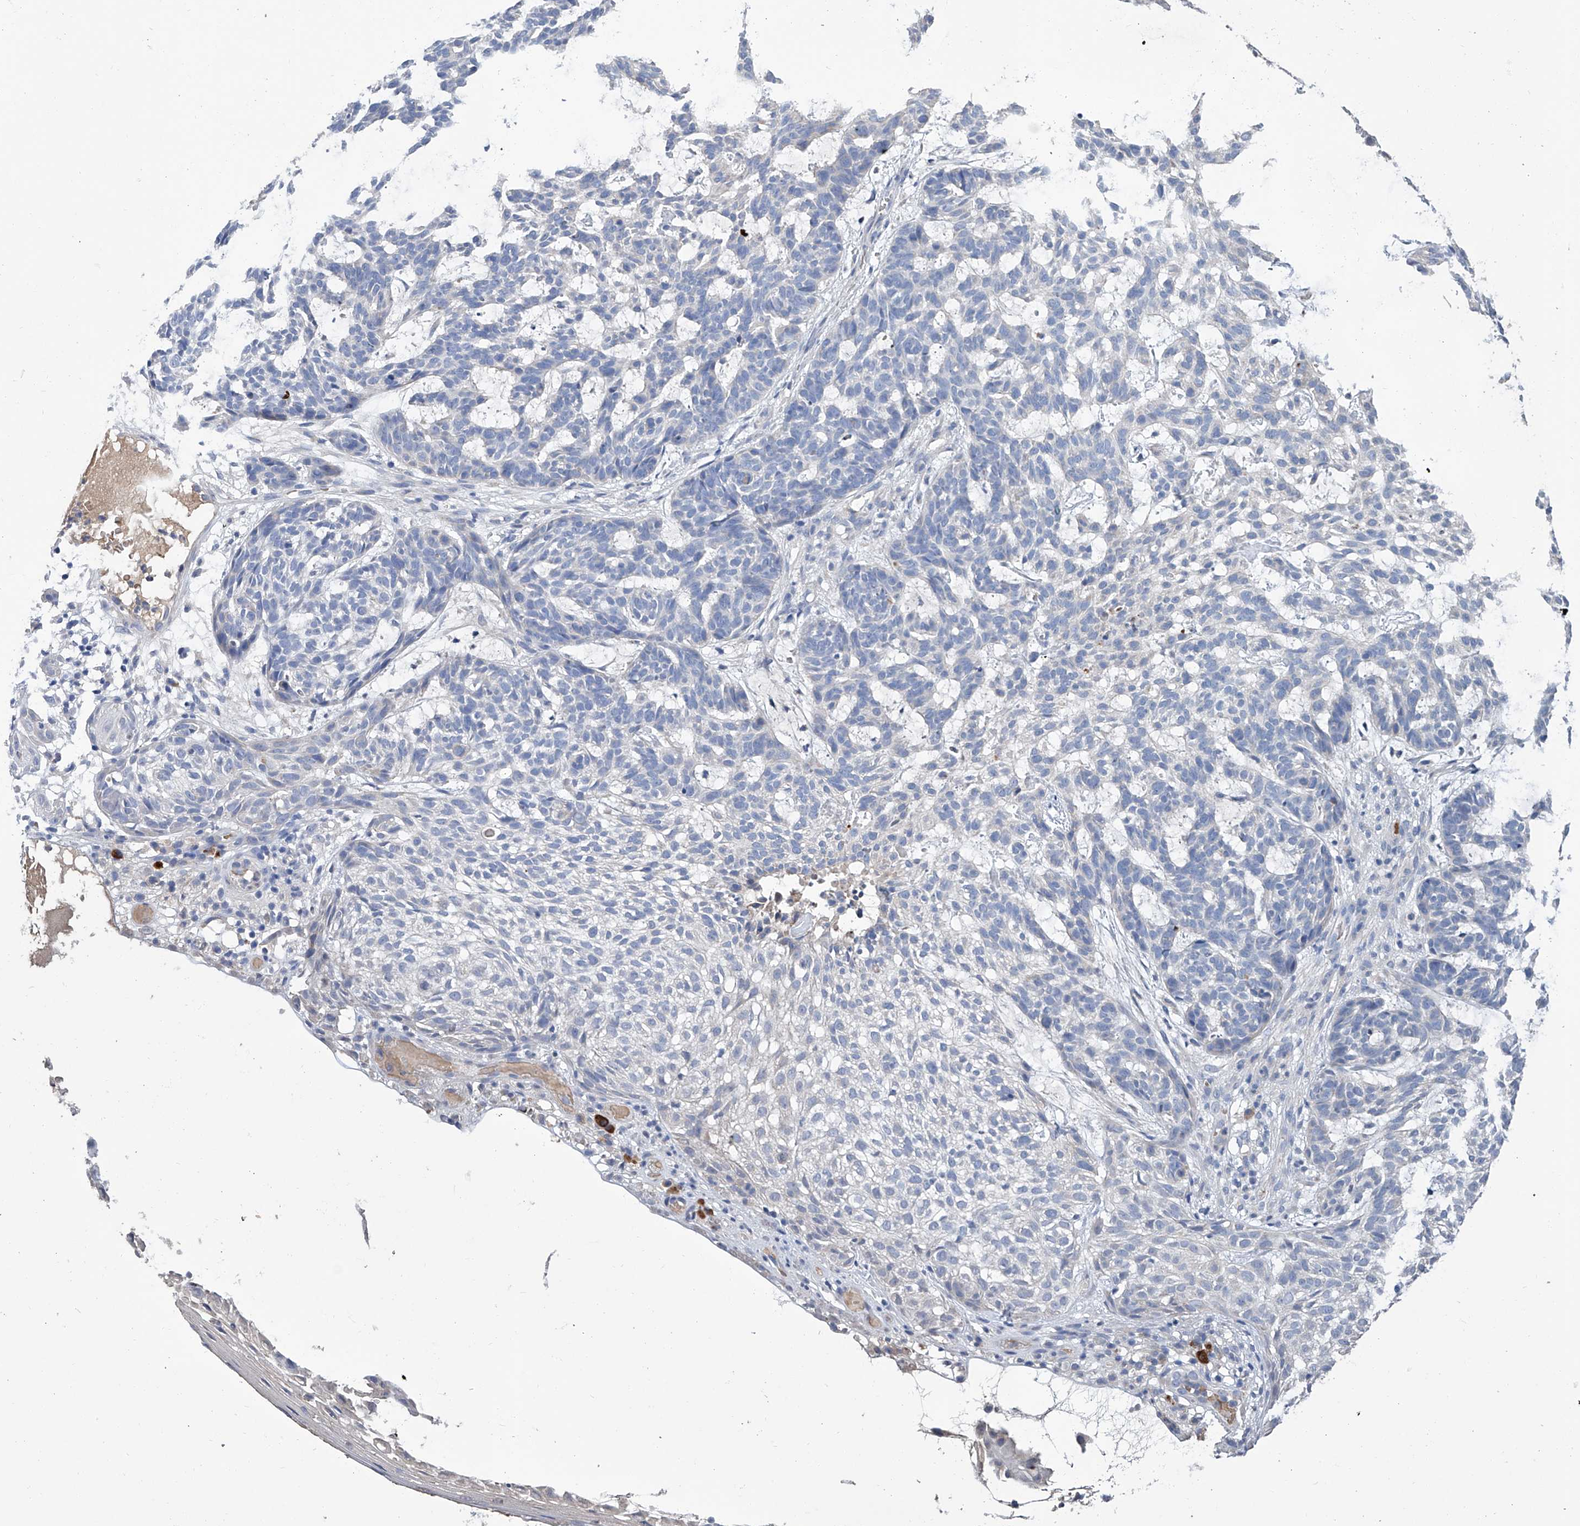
{"staining": {"intensity": "negative", "quantity": "none", "location": "none"}, "tissue": "skin cancer", "cell_type": "Tumor cells", "image_type": "cancer", "snomed": [{"axis": "morphology", "description": "Basal cell carcinoma"}, {"axis": "topography", "description": "Skin"}], "caption": "Photomicrograph shows no protein positivity in tumor cells of skin cancer tissue.", "gene": "GPT", "patient": {"sex": "male", "age": 85}}